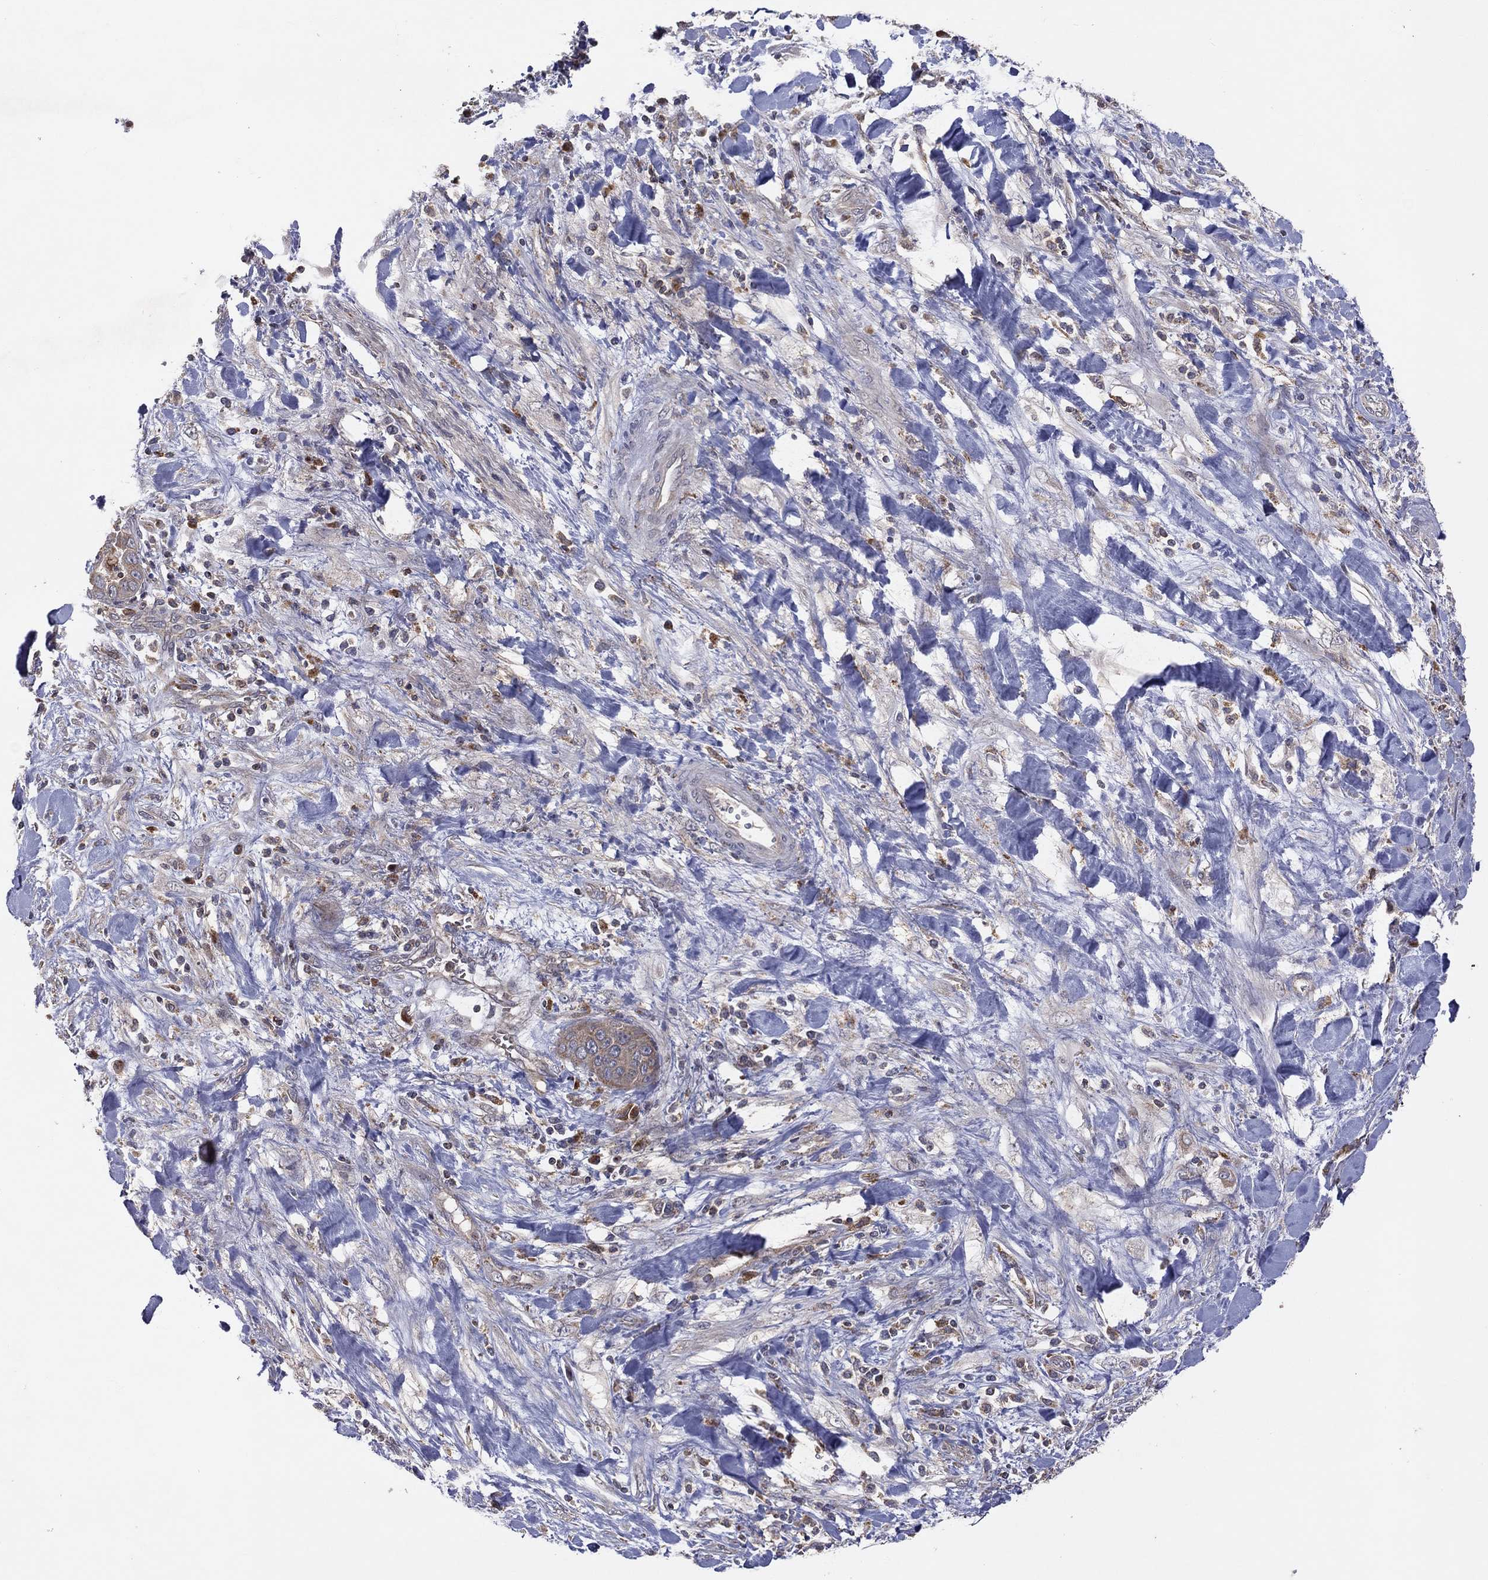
{"staining": {"intensity": "weak", "quantity": ">75%", "location": "cytoplasmic/membranous"}, "tissue": "liver cancer", "cell_type": "Tumor cells", "image_type": "cancer", "snomed": [{"axis": "morphology", "description": "Cholangiocarcinoma"}, {"axis": "topography", "description": "Liver"}], "caption": "High-magnification brightfield microscopy of liver cancer stained with DAB (3,3'-diaminobenzidine) (brown) and counterstained with hematoxylin (blue). tumor cells exhibit weak cytoplasmic/membranous expression is appreciated in about>75% of cells.", "gene": "STARD3", "patient": {"sex": "female", "age": 52}}